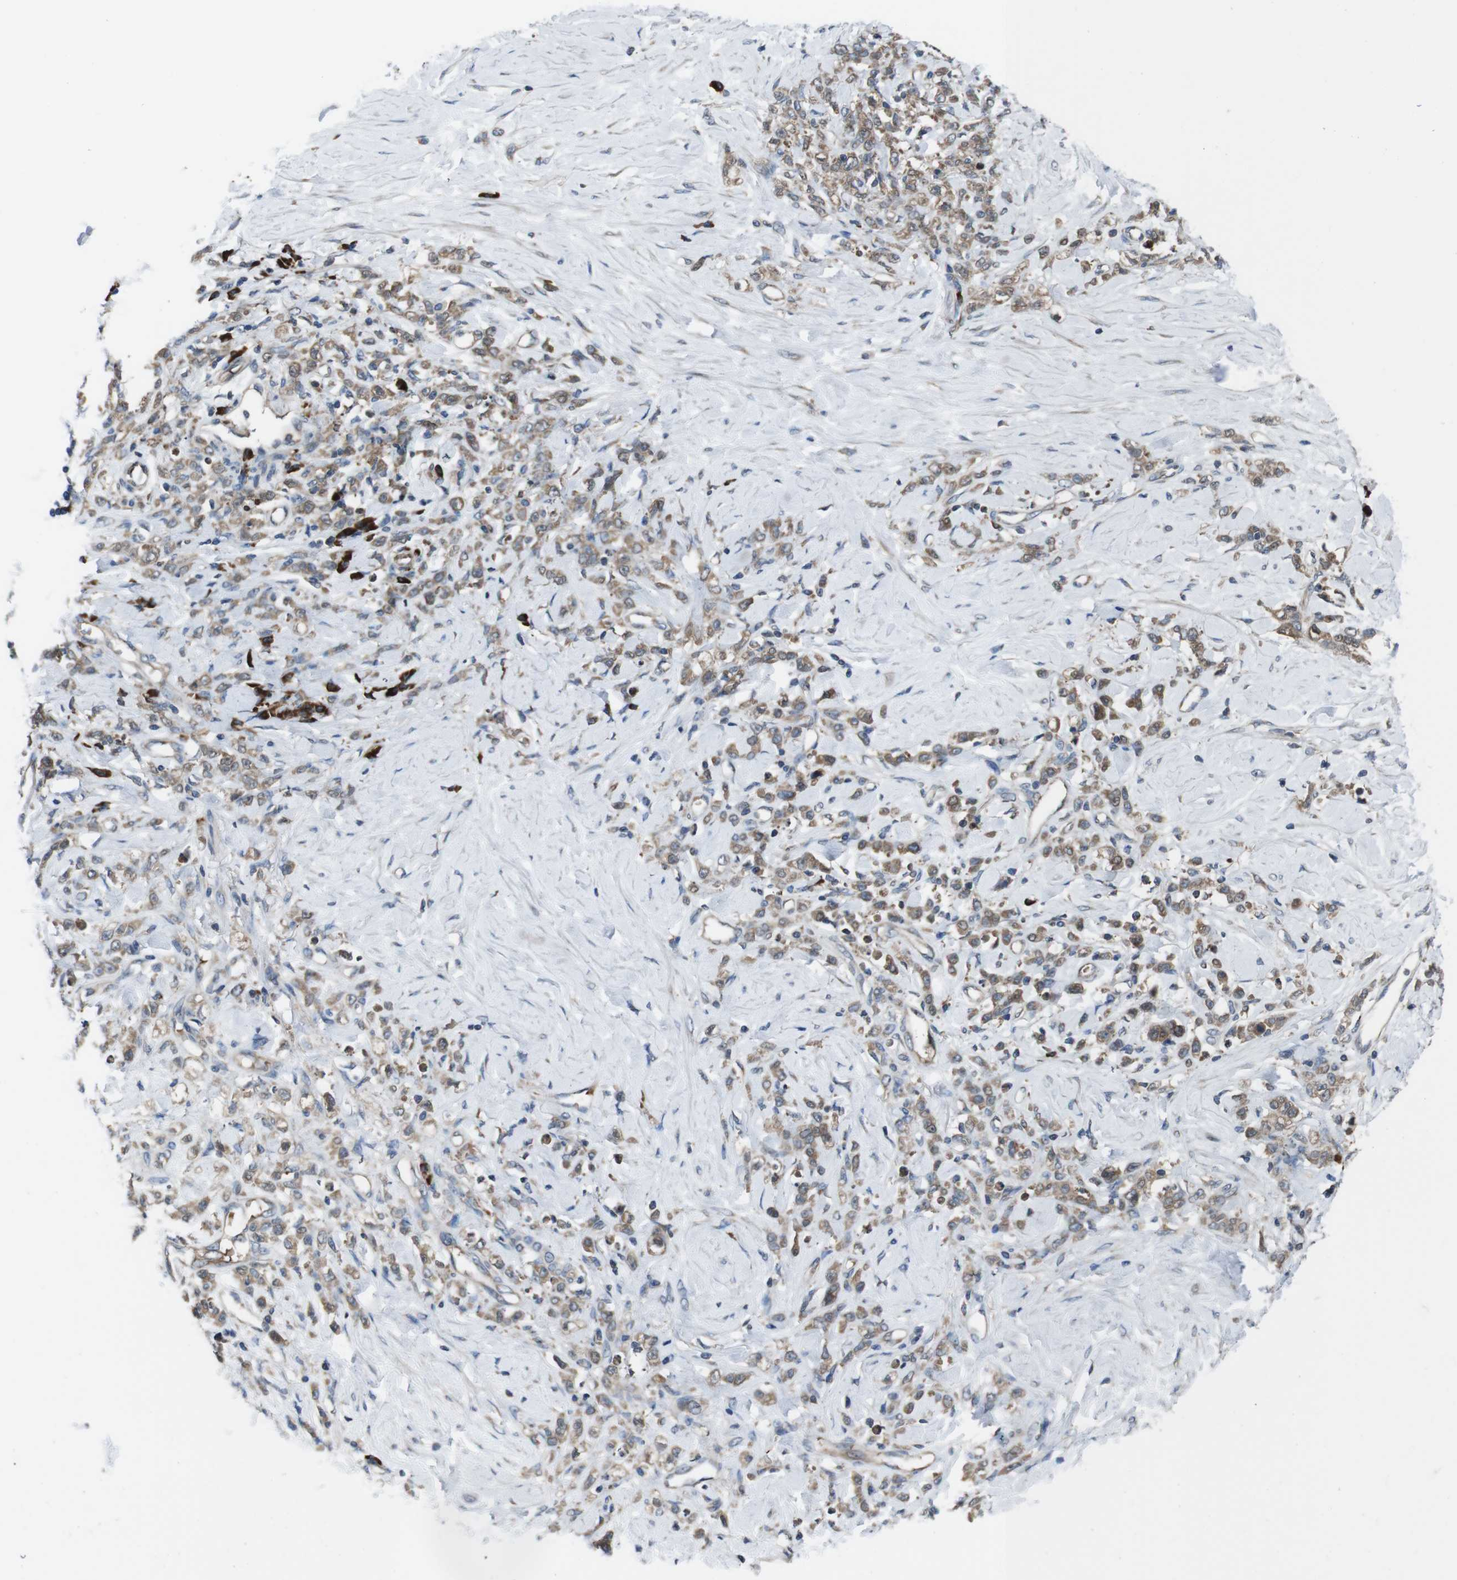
{"staining": {"intensity": "moderate", "quantity": ">75%", "location": "cytoplasmic/membranous"}, "tissue": "stomach cancer", "cell_type": "Tumor cells", "image_type": "cancer", "snomed": [{"axis": "morphology", "description": "Adenocarcinoma, NOS"}, {"axis": "topography", "description": "Stomach"}], "caption": "Brown immunohistochemical staining in stomach adenocarcinoma demonstrates moderate cytoplasmic/membranous expression in about >75% of tumor cells.", "gene": "SSR3", "patient": {"sex": "male", "age": 82}}